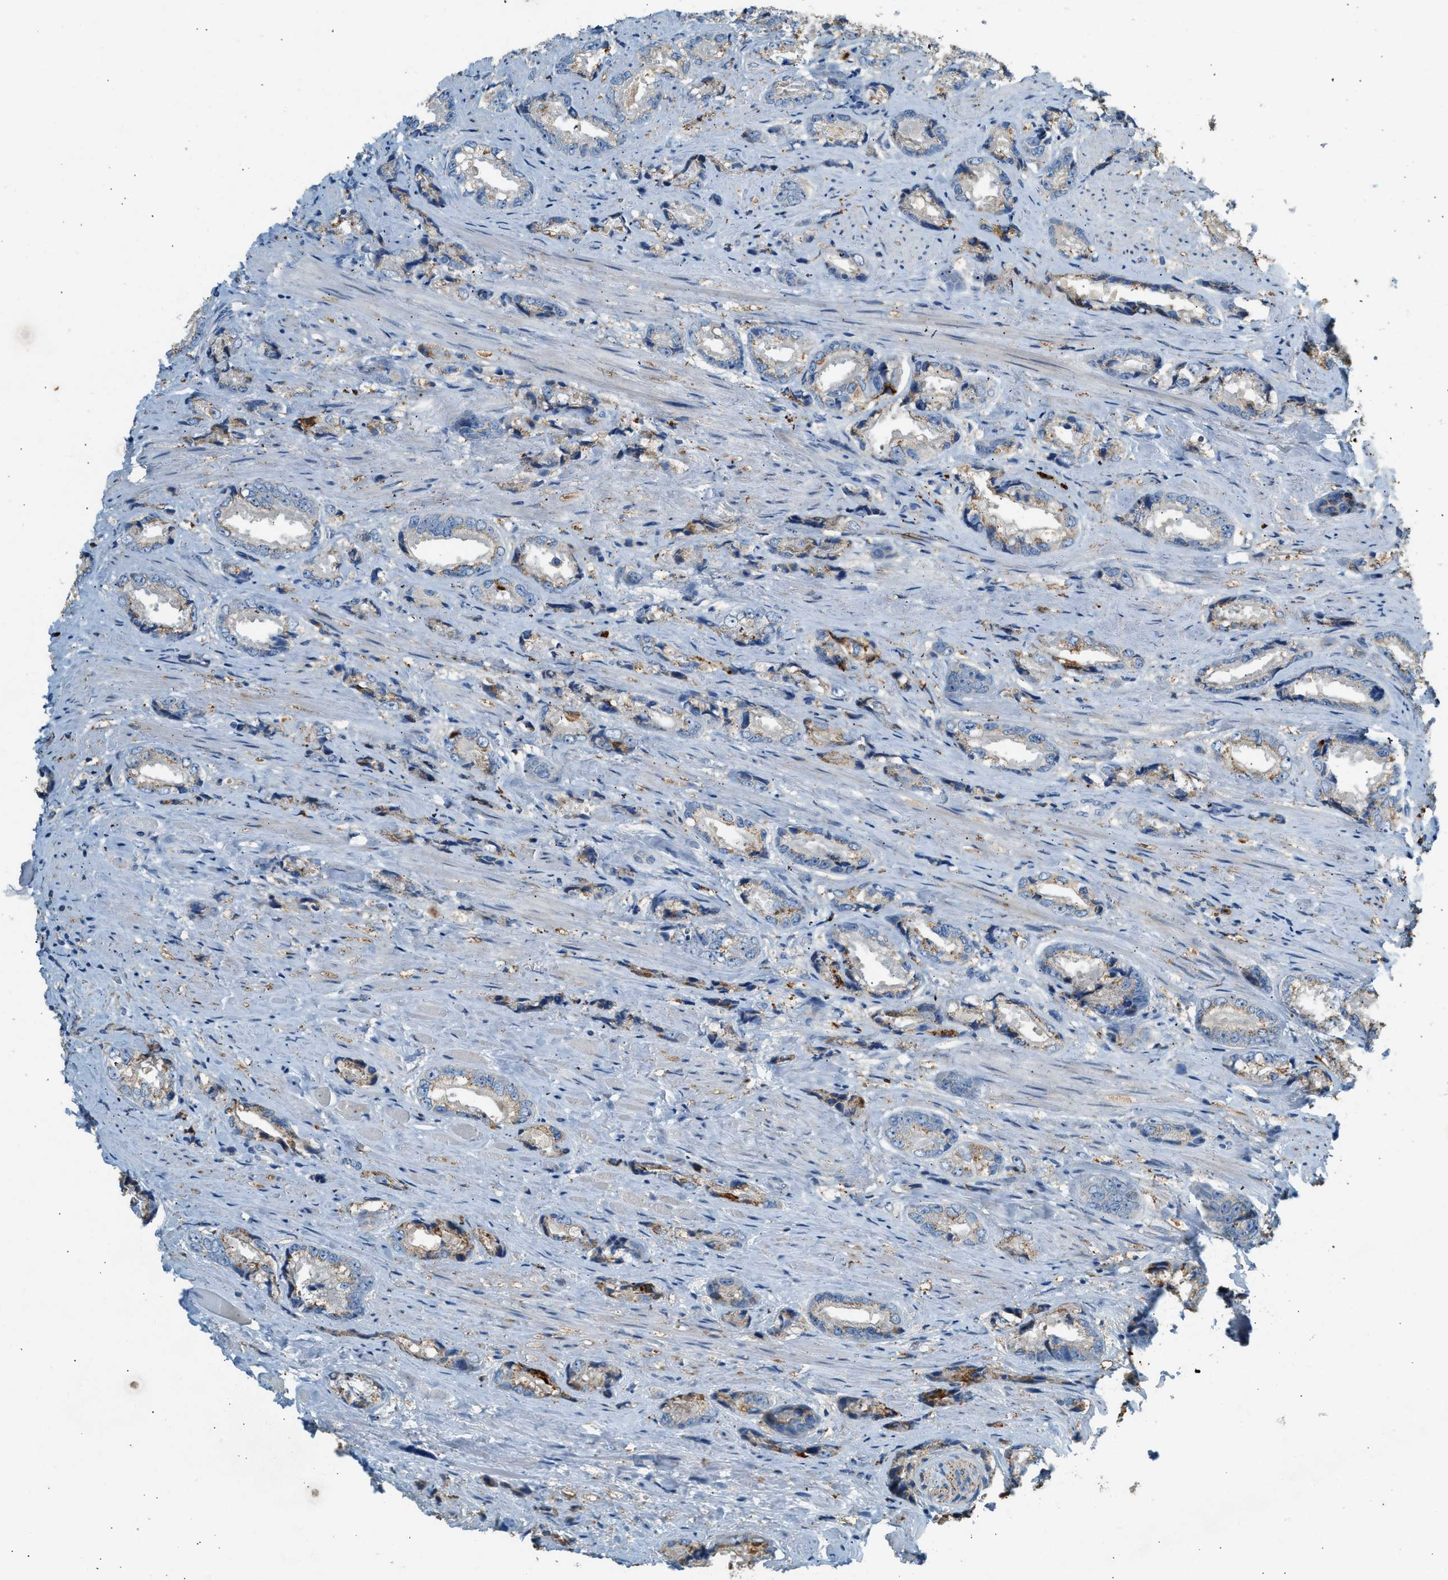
{"staining": {"intensity": "weak", "quantity": "<25%", "location": "cytoplasmic/membranous"}, "tissue": "prostate cancer", "cell_type": "Tumor cells", "image_type": "cancer", "snomed": [{"axis": "morphology", "description": "Adenocarcinoma, High grade"}, {"axis": "topography", "description": "Prostate"}], "caption": "Micrograph shows no protein expression in tumor cells of adenocarcinoma (high-grade) (prostate) tissue. (DAB immunohistochemistry (IHC), high magnification).", "gene": "CTSB", "patient": {"sex": "male", "age": 61}}